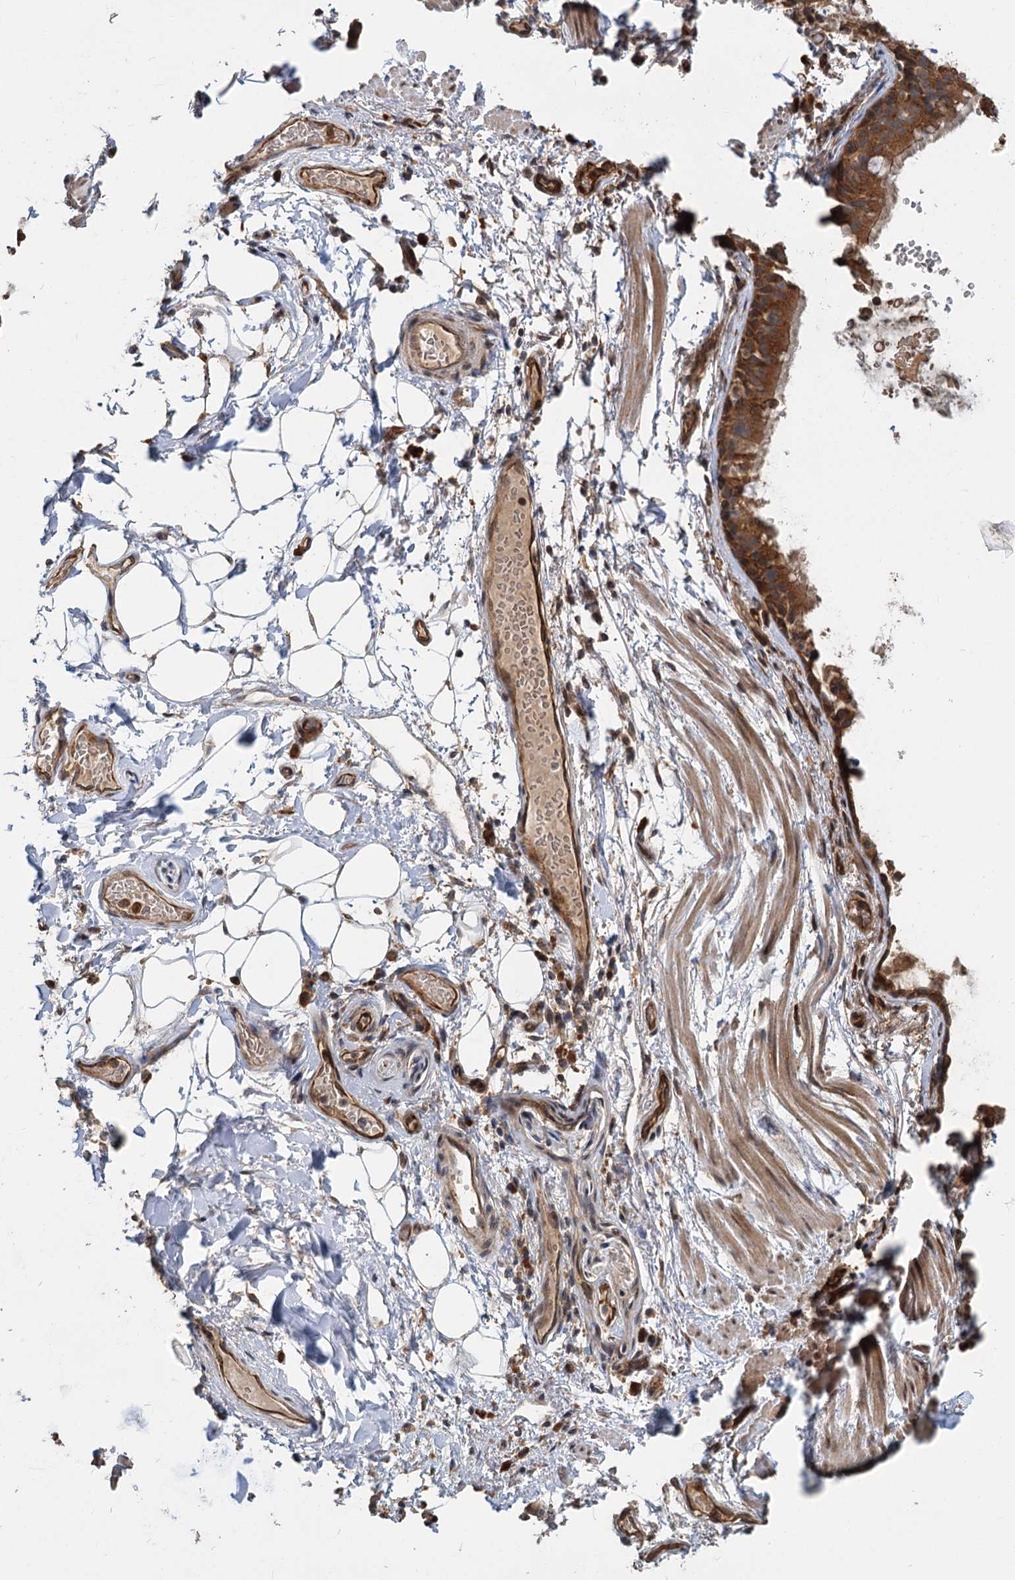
{"staining": {"intensity": "moderate", "quantity": ">75%", "location": "cytoplasmic/membranous"}, "tissue": "adipose tissue", "cell_type": "Adipocytes", "image_type": "normal", "snomed": [{"axis": "morphology", "description": "Normal tissue, NOS"}, {"axis": "topography", "description": "Lymph node"}, {"axis": "topography", "description": "Cartilage tissue"}, {"axis": "topography", "description": "Bronchus"}], "caption": "The photomicrograph reveals staining of benign adipose tissue, revealing moderate cytoplasmic/membranous protein positivity (brown color) within adipocytes.", "gene": "KANSL2", "patient": {"sex": "male", "age": 63}}